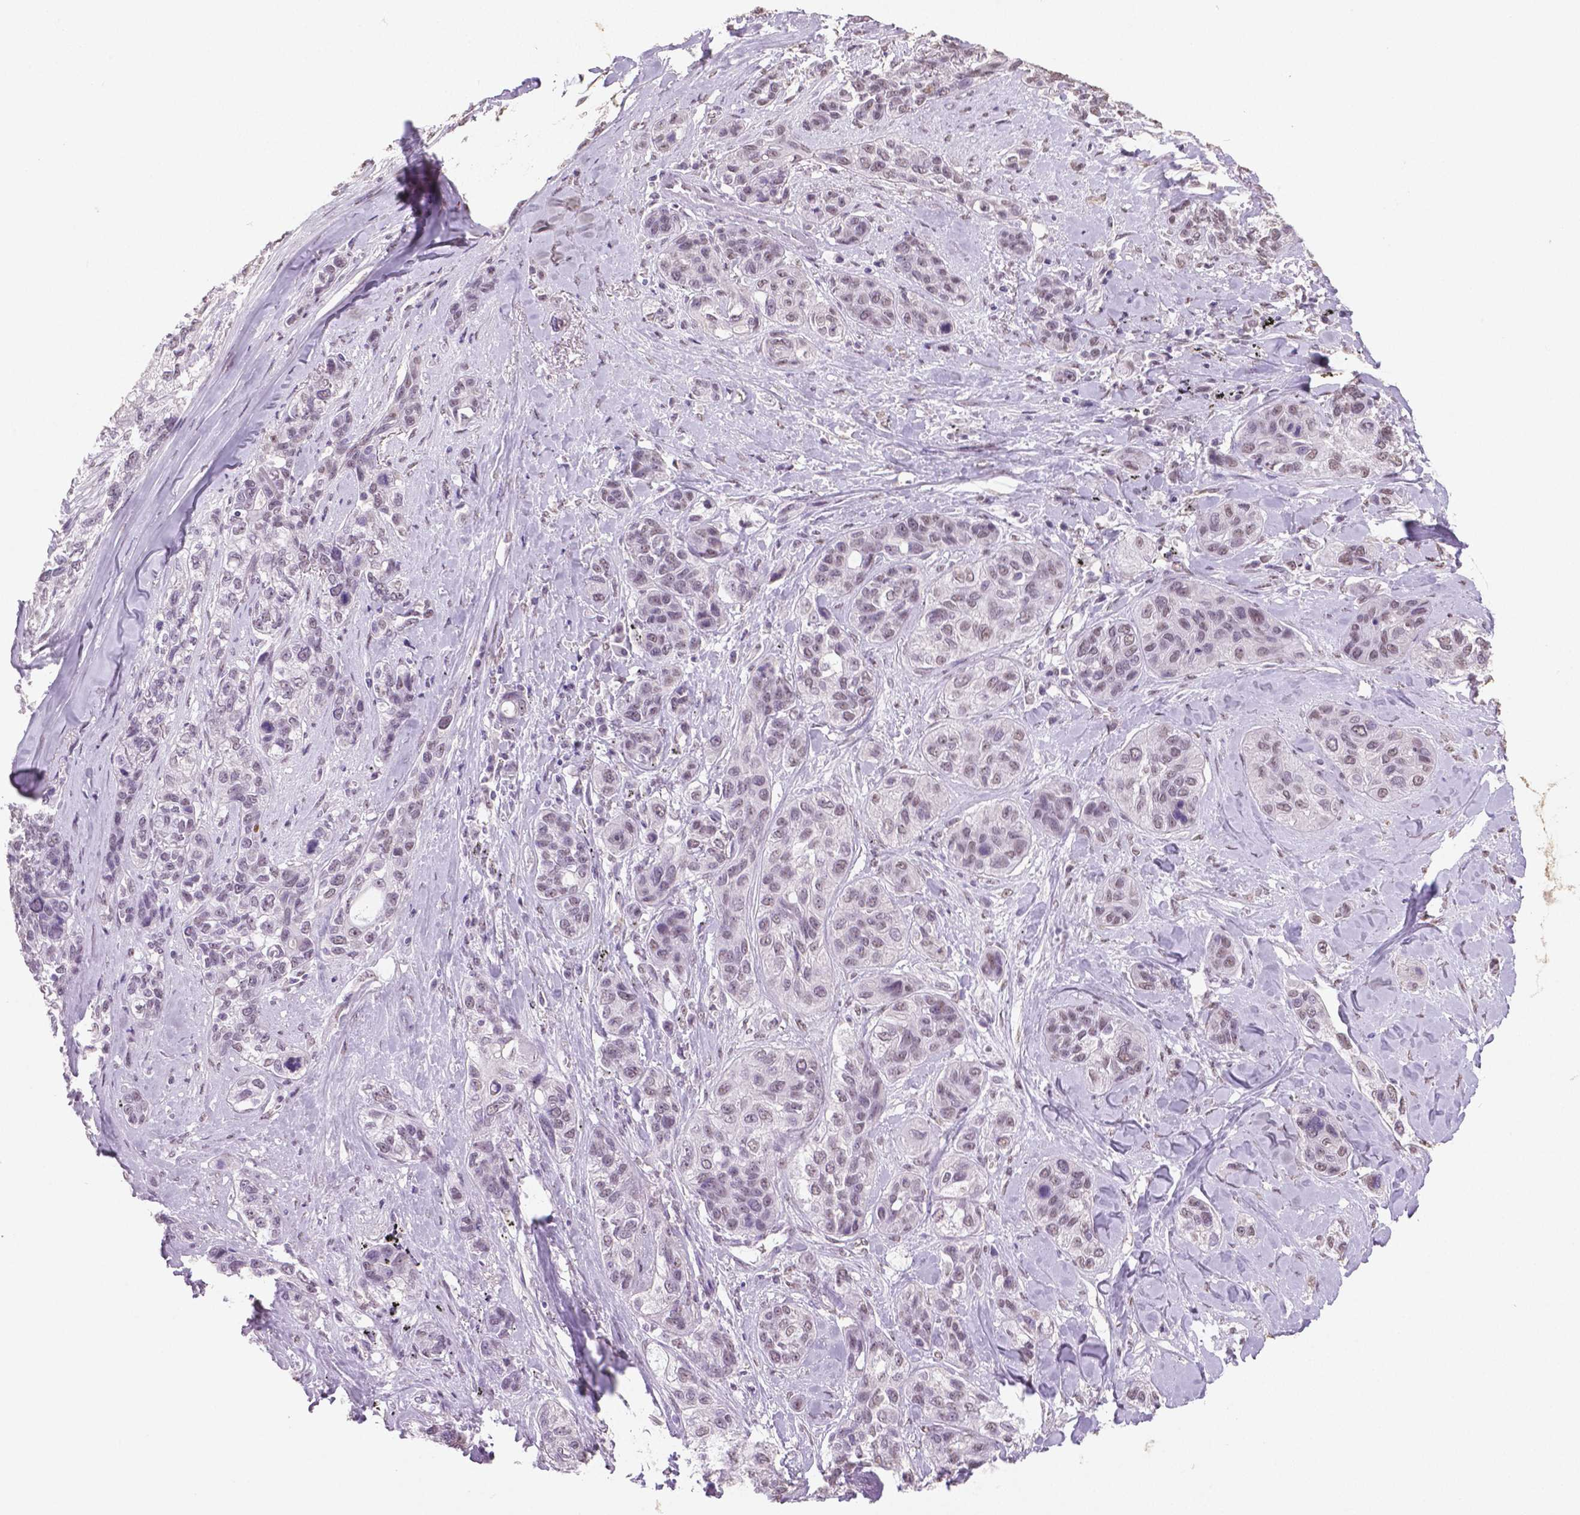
{"staining": {"intensity": "negative", "quantity": "none", "location": "none"}, "tissue": "lung cancer", "cell_type": "Tumor cells", "image_type": "cancer", "snomed": [{"axis": "morphology", "description": "Squamous cell carcinoma, NOS"}, {"axis": "topography", "description": "Lung"}], "caption": "A high-resolution histopathology image shows immunohistochemistry (IHC) staining of lung cancer, which demonstrates no significant expression in tumor cells.", "gene": "IGF2BP1", "patient": {"sex": "female", "age": 70}}